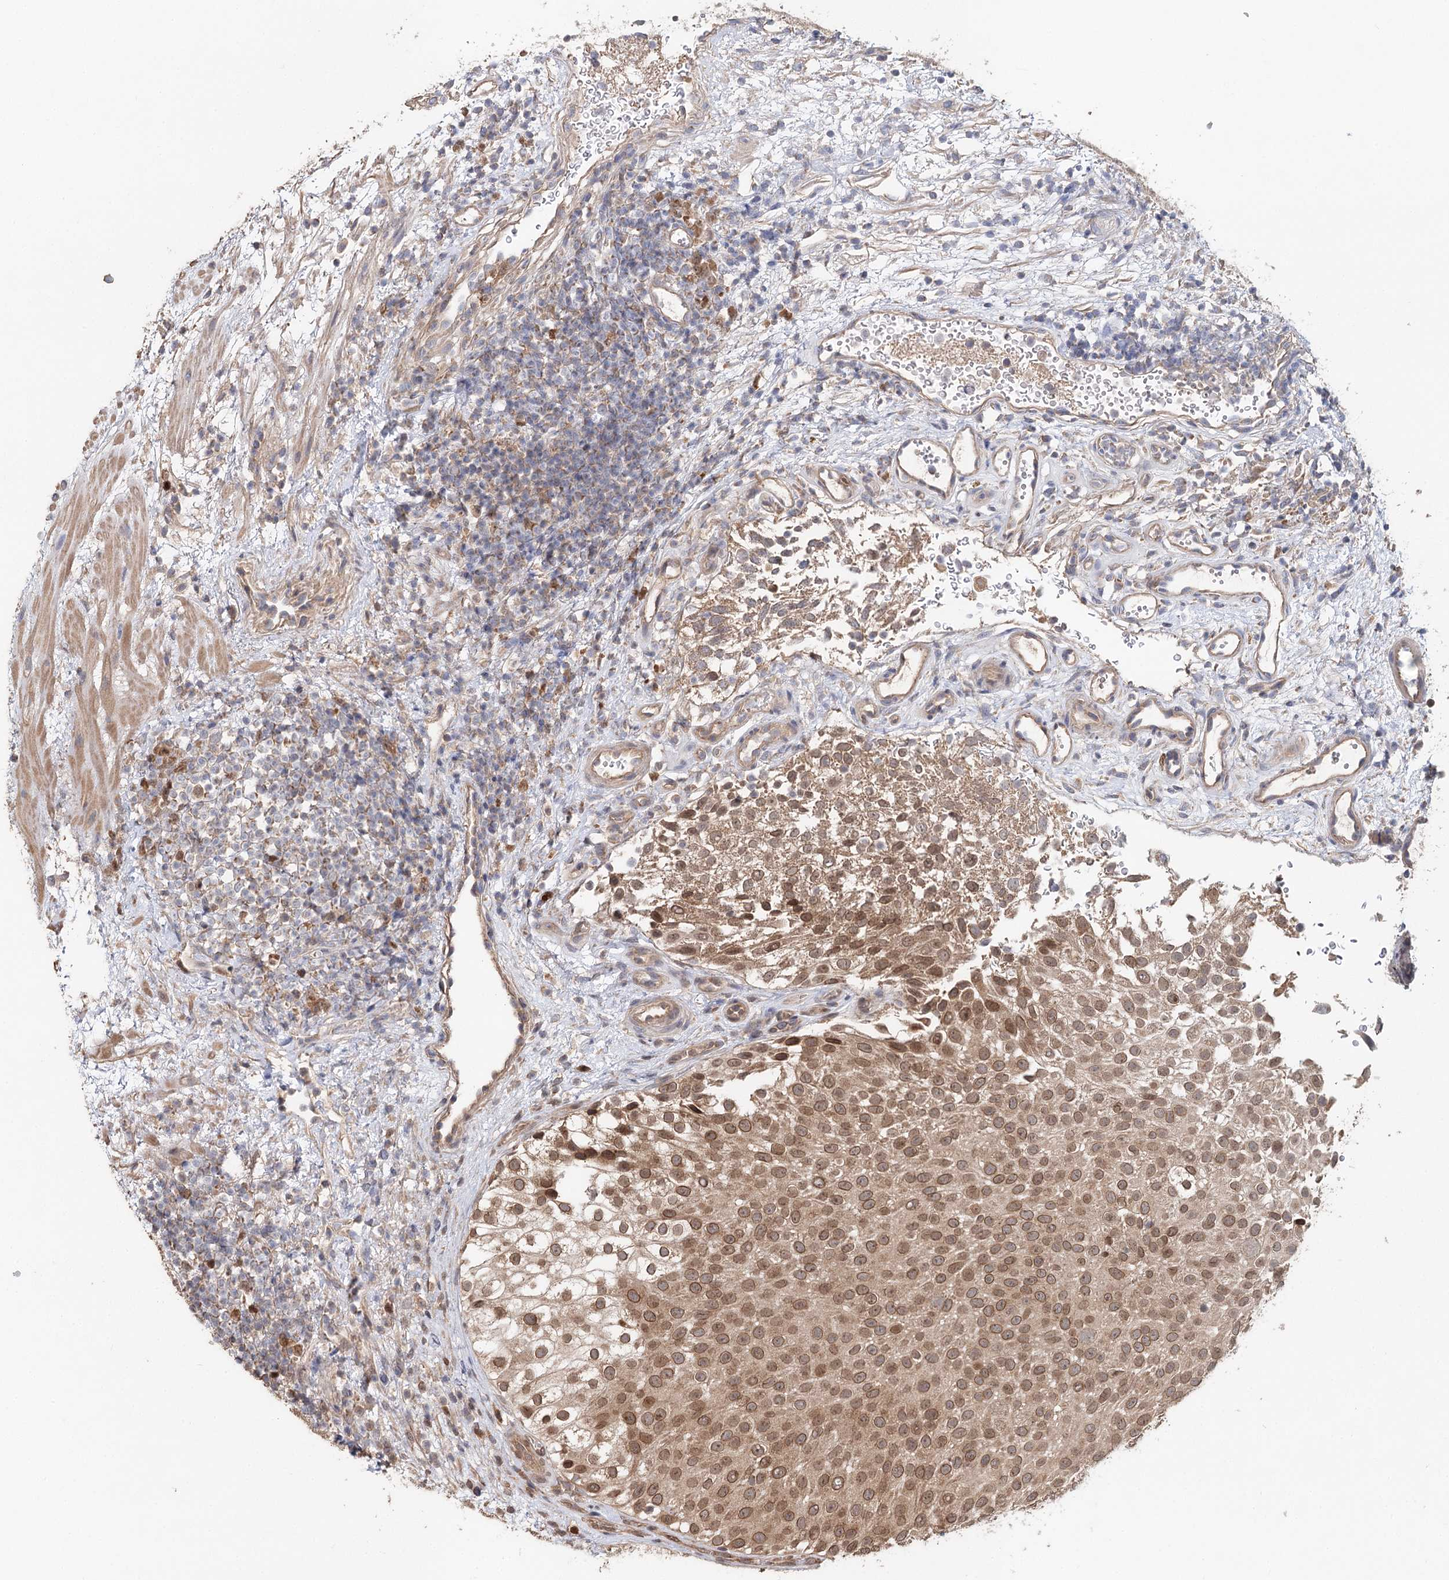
{"staining": {"intensity": "moderate", "quantity": ">75%", "location": "cytoplasmic/membranous,nuclear"}, "tissue": "urothelial cancer", "cell_type": "Tumor cells", "image_type": "cancer", "snomed": [{"axis": "morphology", "description": "Urothelial carcinoma, Low grade"}, {"axis": "topography", "description": "Urinary bladder"}], "caption": "Immunohistochemical staining of human urothelial carcinoma (low-grade) displays medium levels of moderate cytoplasmic/membranous and nuclear protein staining in approximately >75% of tumor cells.", "gene": "NOPCHAP1", "patient": {"sex": "male", "age": 78}}